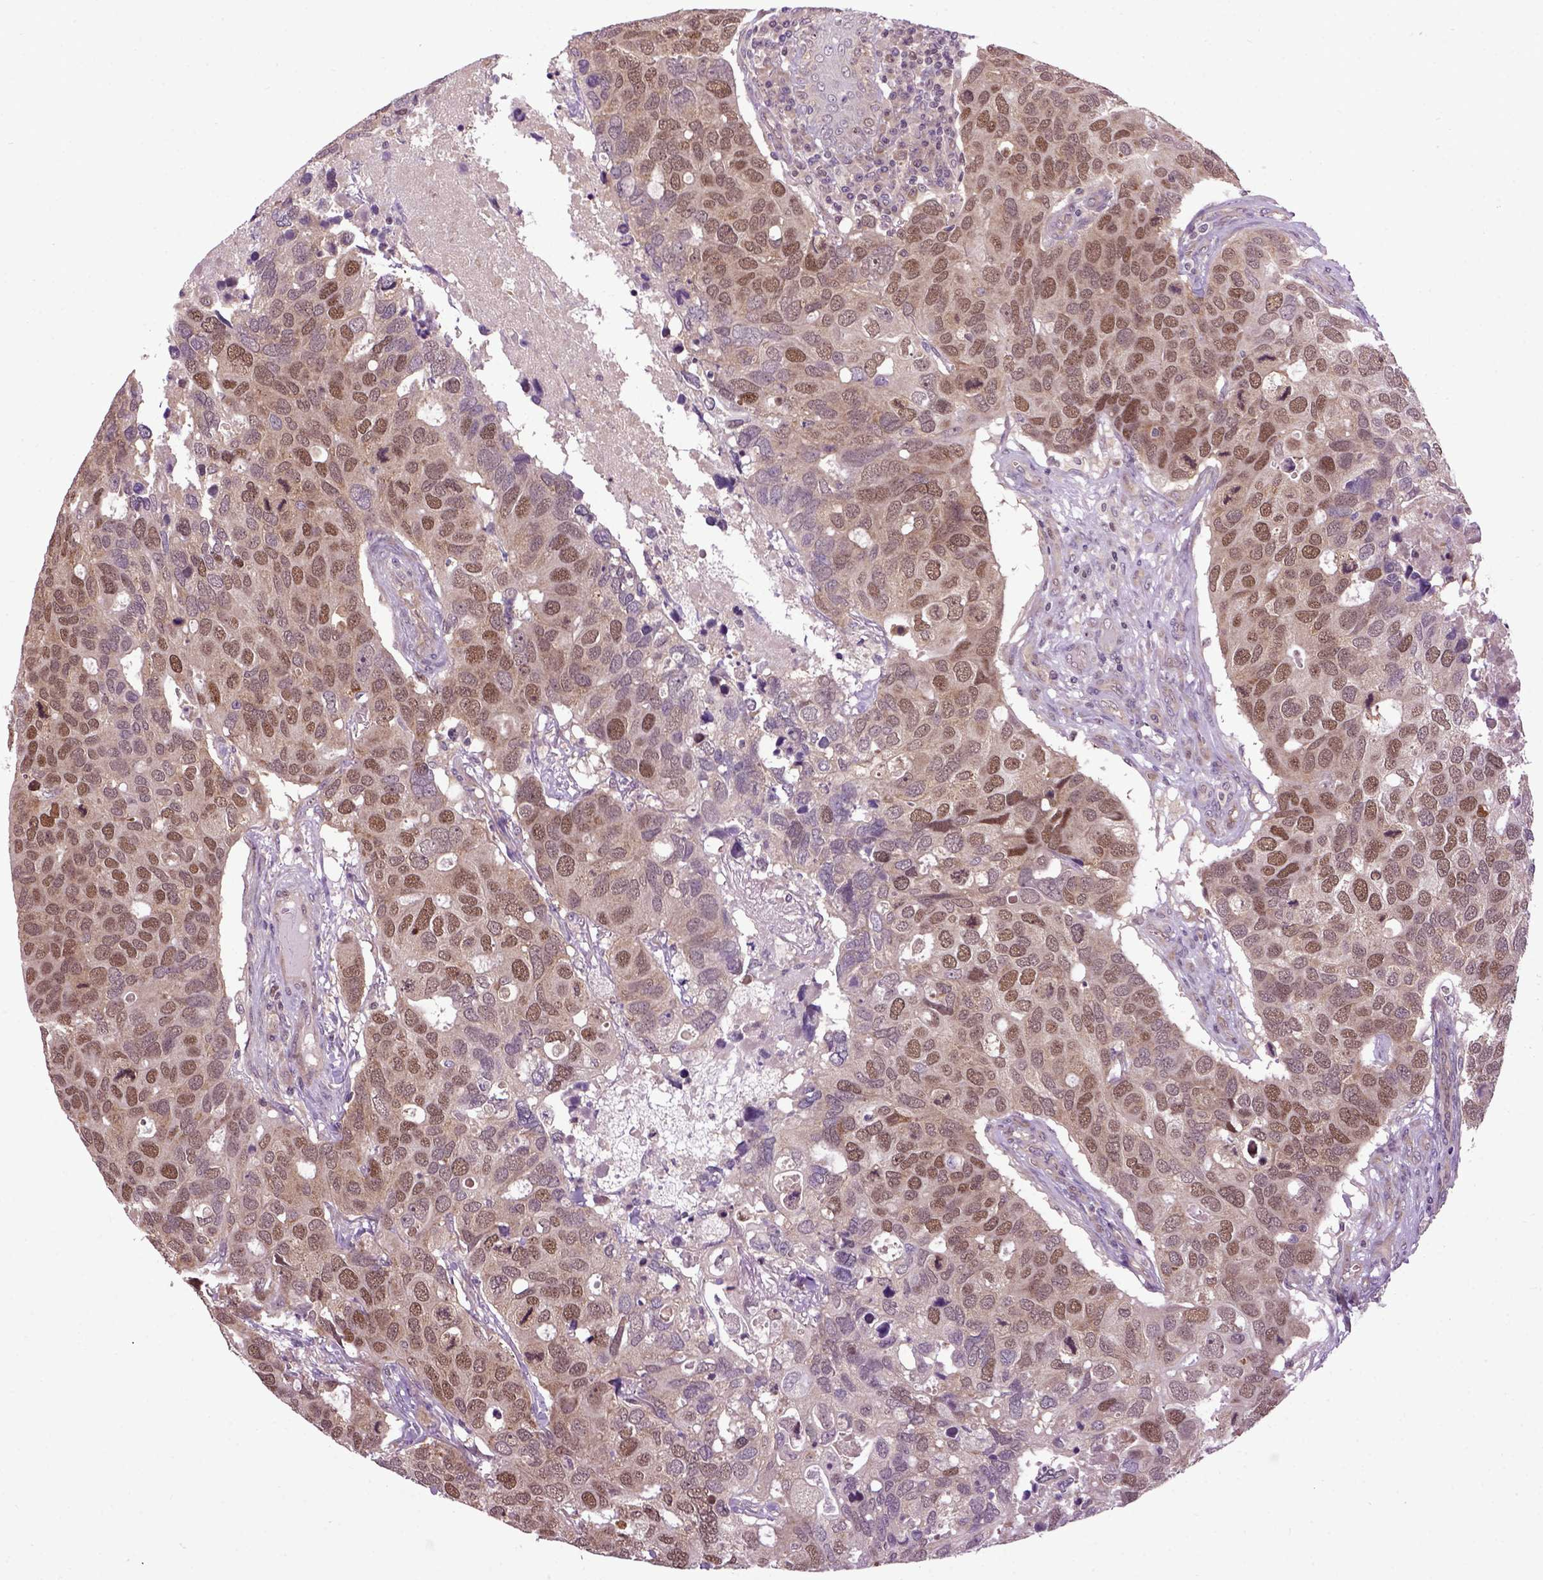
{"staining": {"intensity": "moderate", "quantity": ">75%", "location": "cytoplasmic/membranous,nuclear"}, "tissue": "breast cancer", "cell_type": "Tumor cells", "image_type": "cancer", "snomed": [{"axis": "morphology", "description": "Duct carcinoma"}, {"axis": "topography", "description": "Breast"}], "caption": "Moderate cytoplasmic/membranous and nuclear positivity is present in approximately >75% of tumor cells in breast cancer (invasive ductal carcinoma).", "gene": "WDR48", "patient": {"sex": "female", "age": 83}}